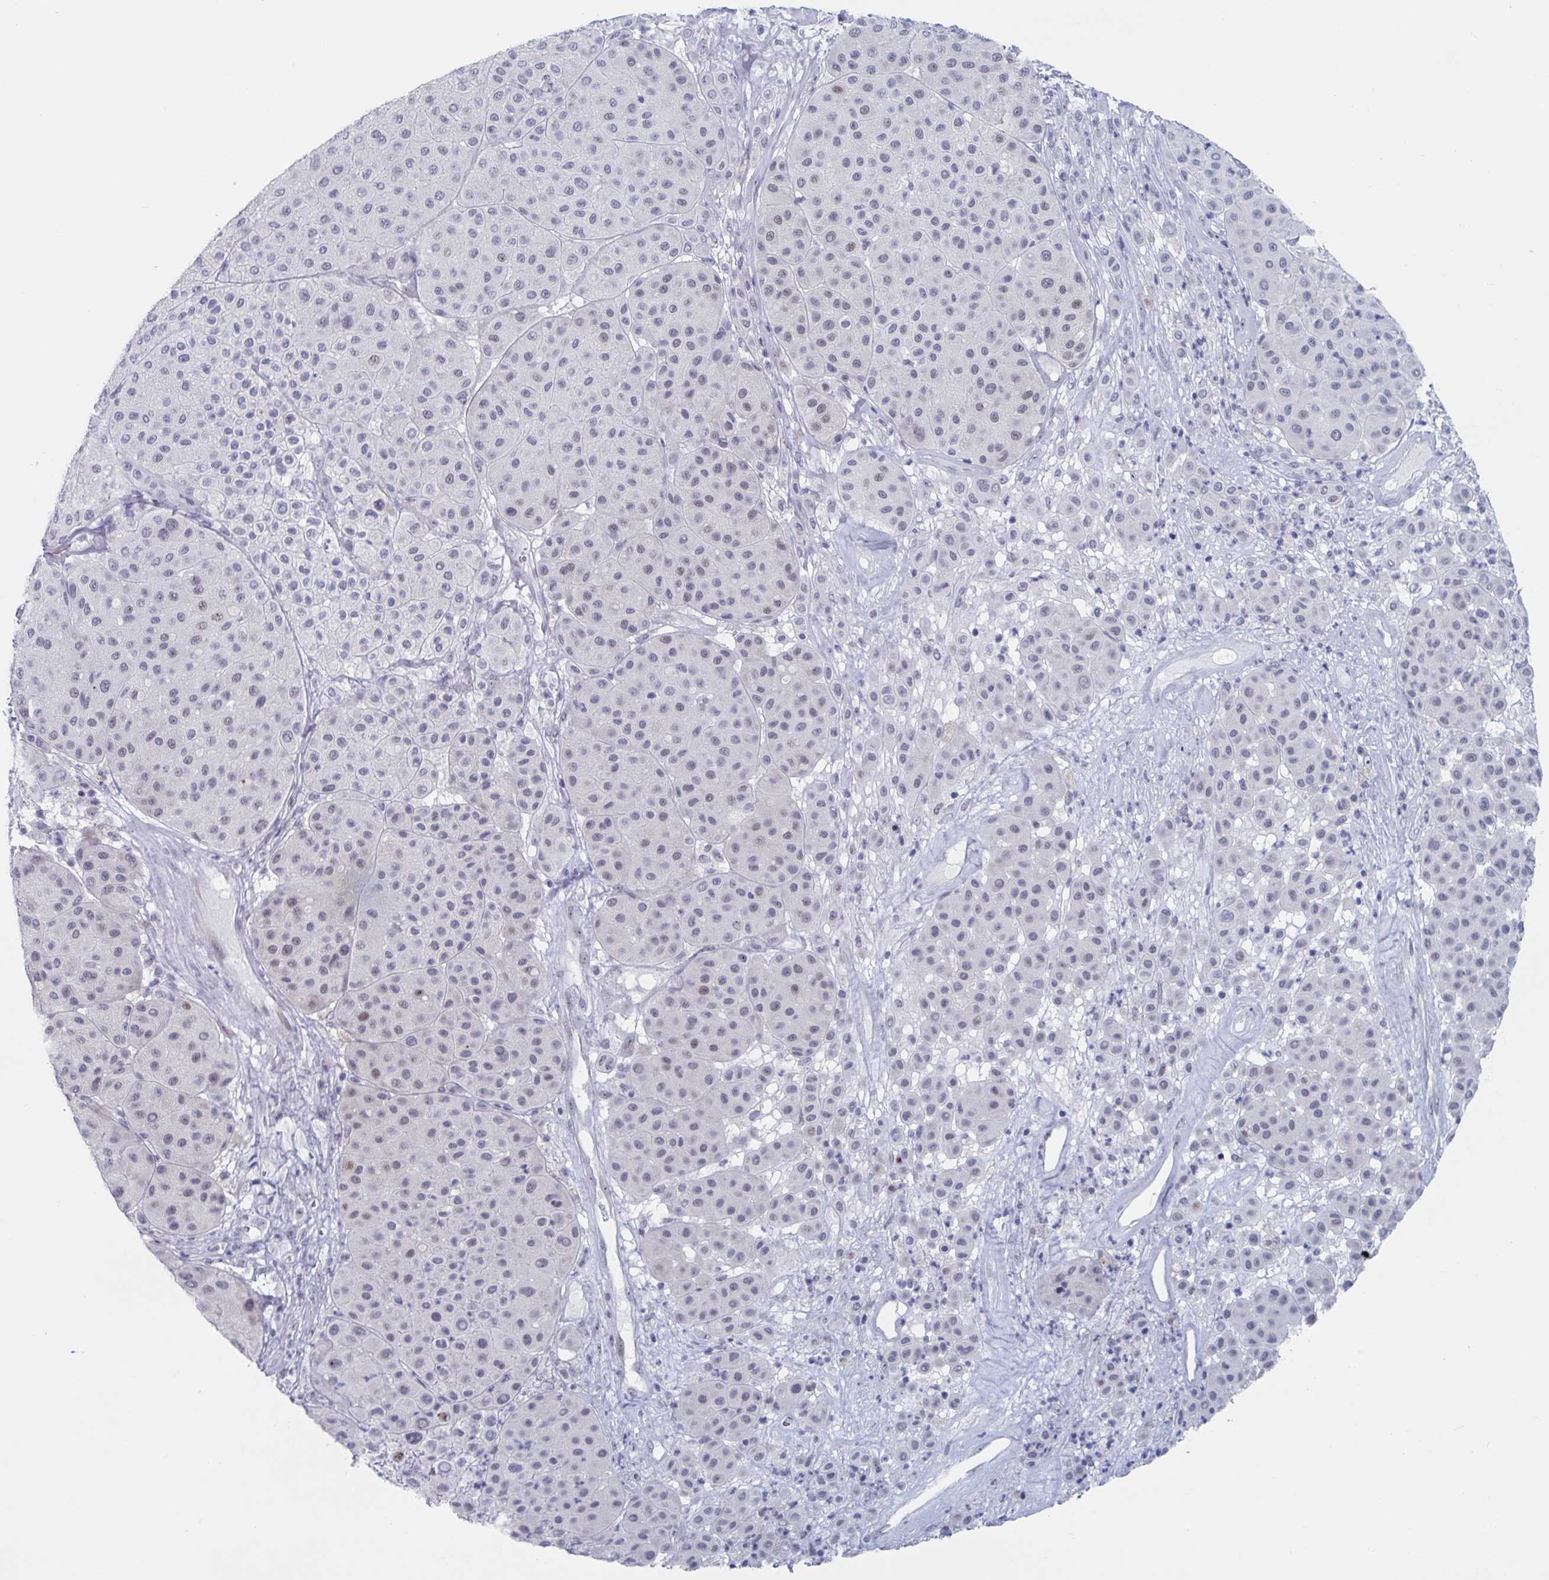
{"staining": {"intensity": "weak", "quantity": "25%-75%", "location": "nuclear"}, "tissue": "melanoma", "cell_type": "Tumor cells", "image_type": "cancer", "snomed": [{"axis": "morphology", "description": "Malignant melanoma, Metastatic site"}, {"axis": "topography", "description": "Smooth muscle"}], "caption": "This is a photomicrograph of immunohistochemistry (IHC) staining of malignant melanoma (metastatic site), which shows weak positivity in the nuclear of tumor cells.", "gene": "NR1H2", "patient": {"sex": "male", "age": 41}}